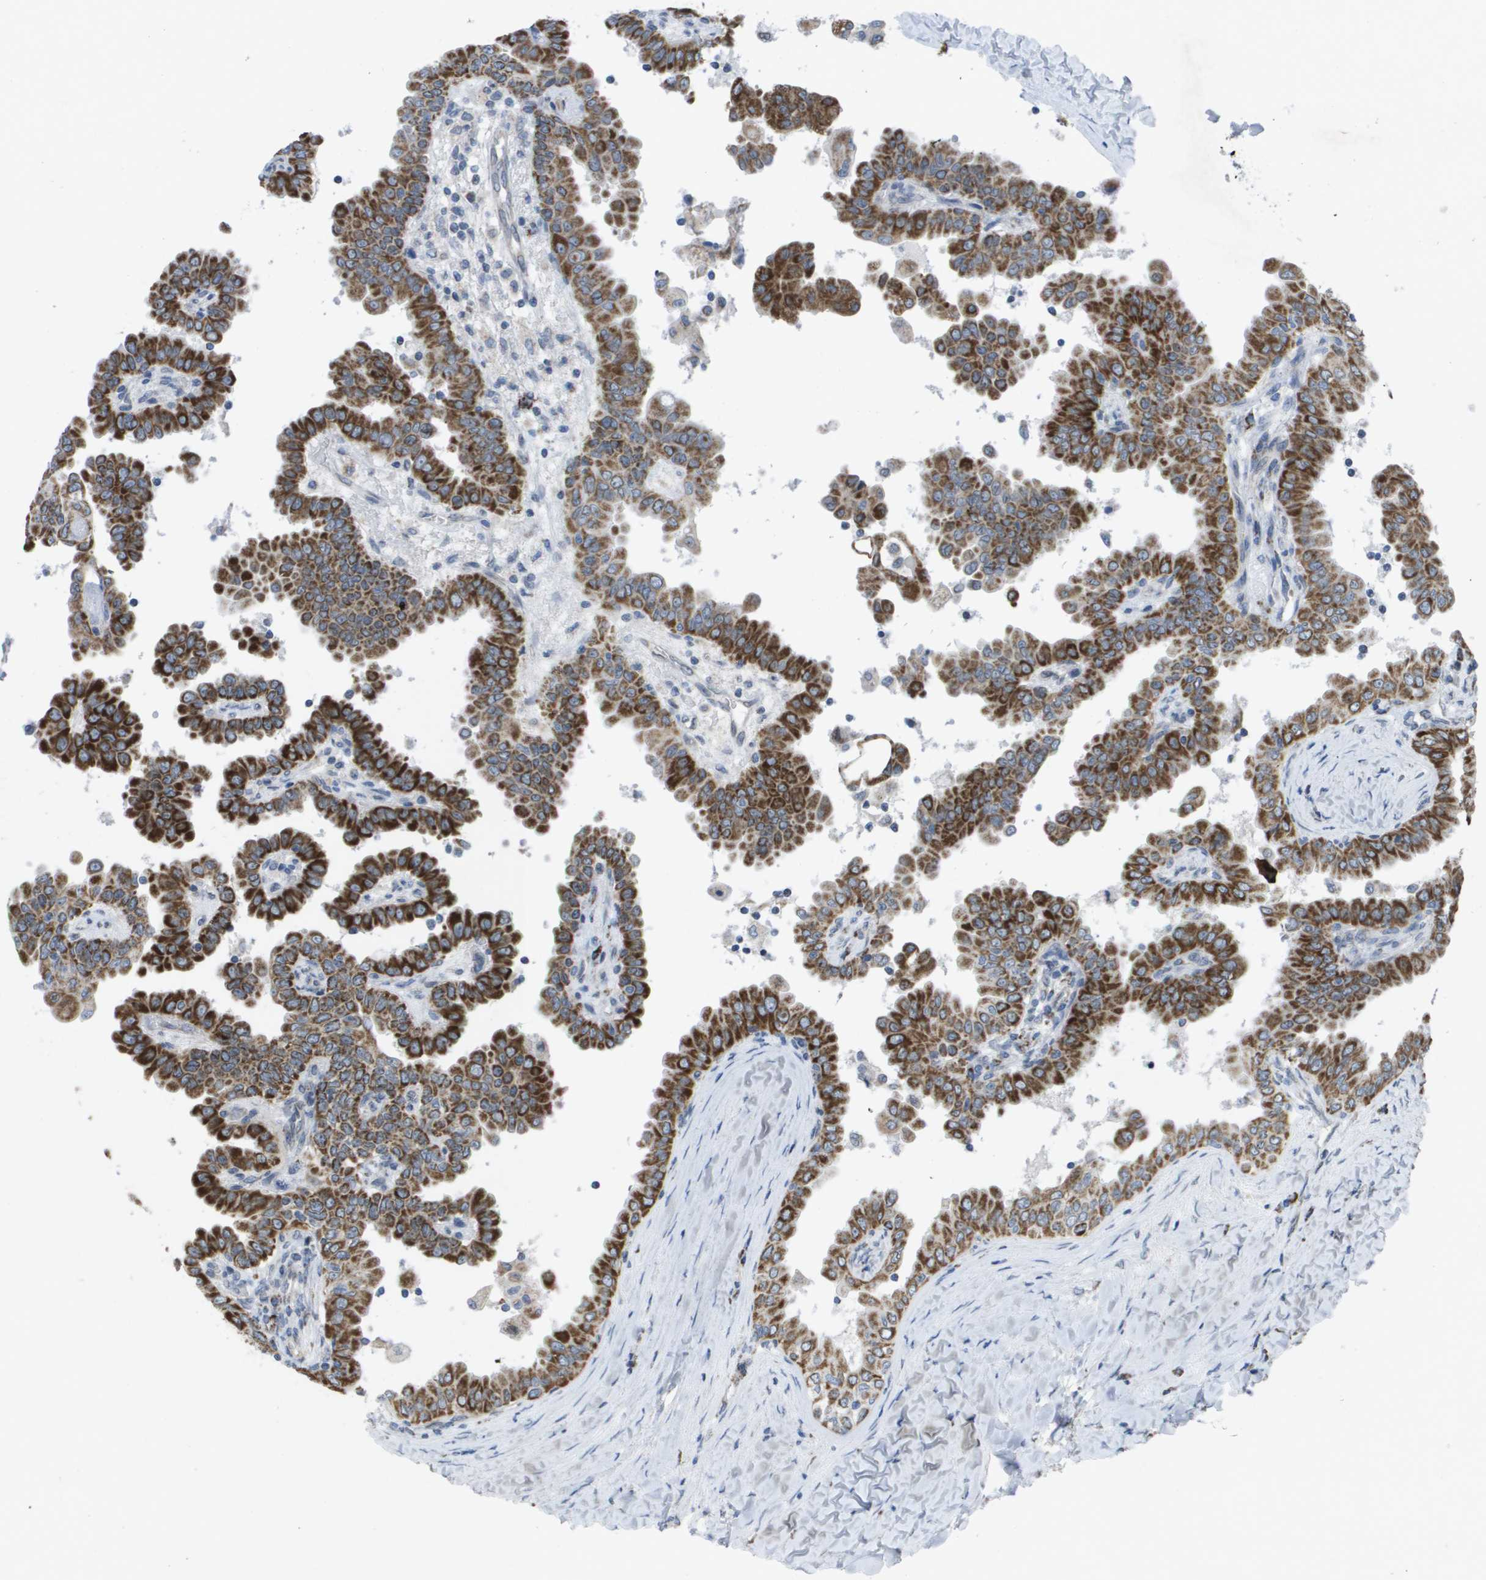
{"staining": {"intensity": "strong", "quantity": ">75%", "location": "cytoplasmic/membranous"}, "tissue": "thyroid cancer", "cell_type": "Tumor cells", "image_type": "cancer", "snomed": [{"axis": "morphology", "description": "Papillary adenocarcinoma, NOS"}, {"axis": "topography", "description": "Thyroid gland"}], "caption": "Human thyroid cancer (papillary adenocarcinoma) stained with a protein marker reveals strong staining in tumor cells.", "gene": "TMEM223", "patient": {"sex": "male", "age": 33}}